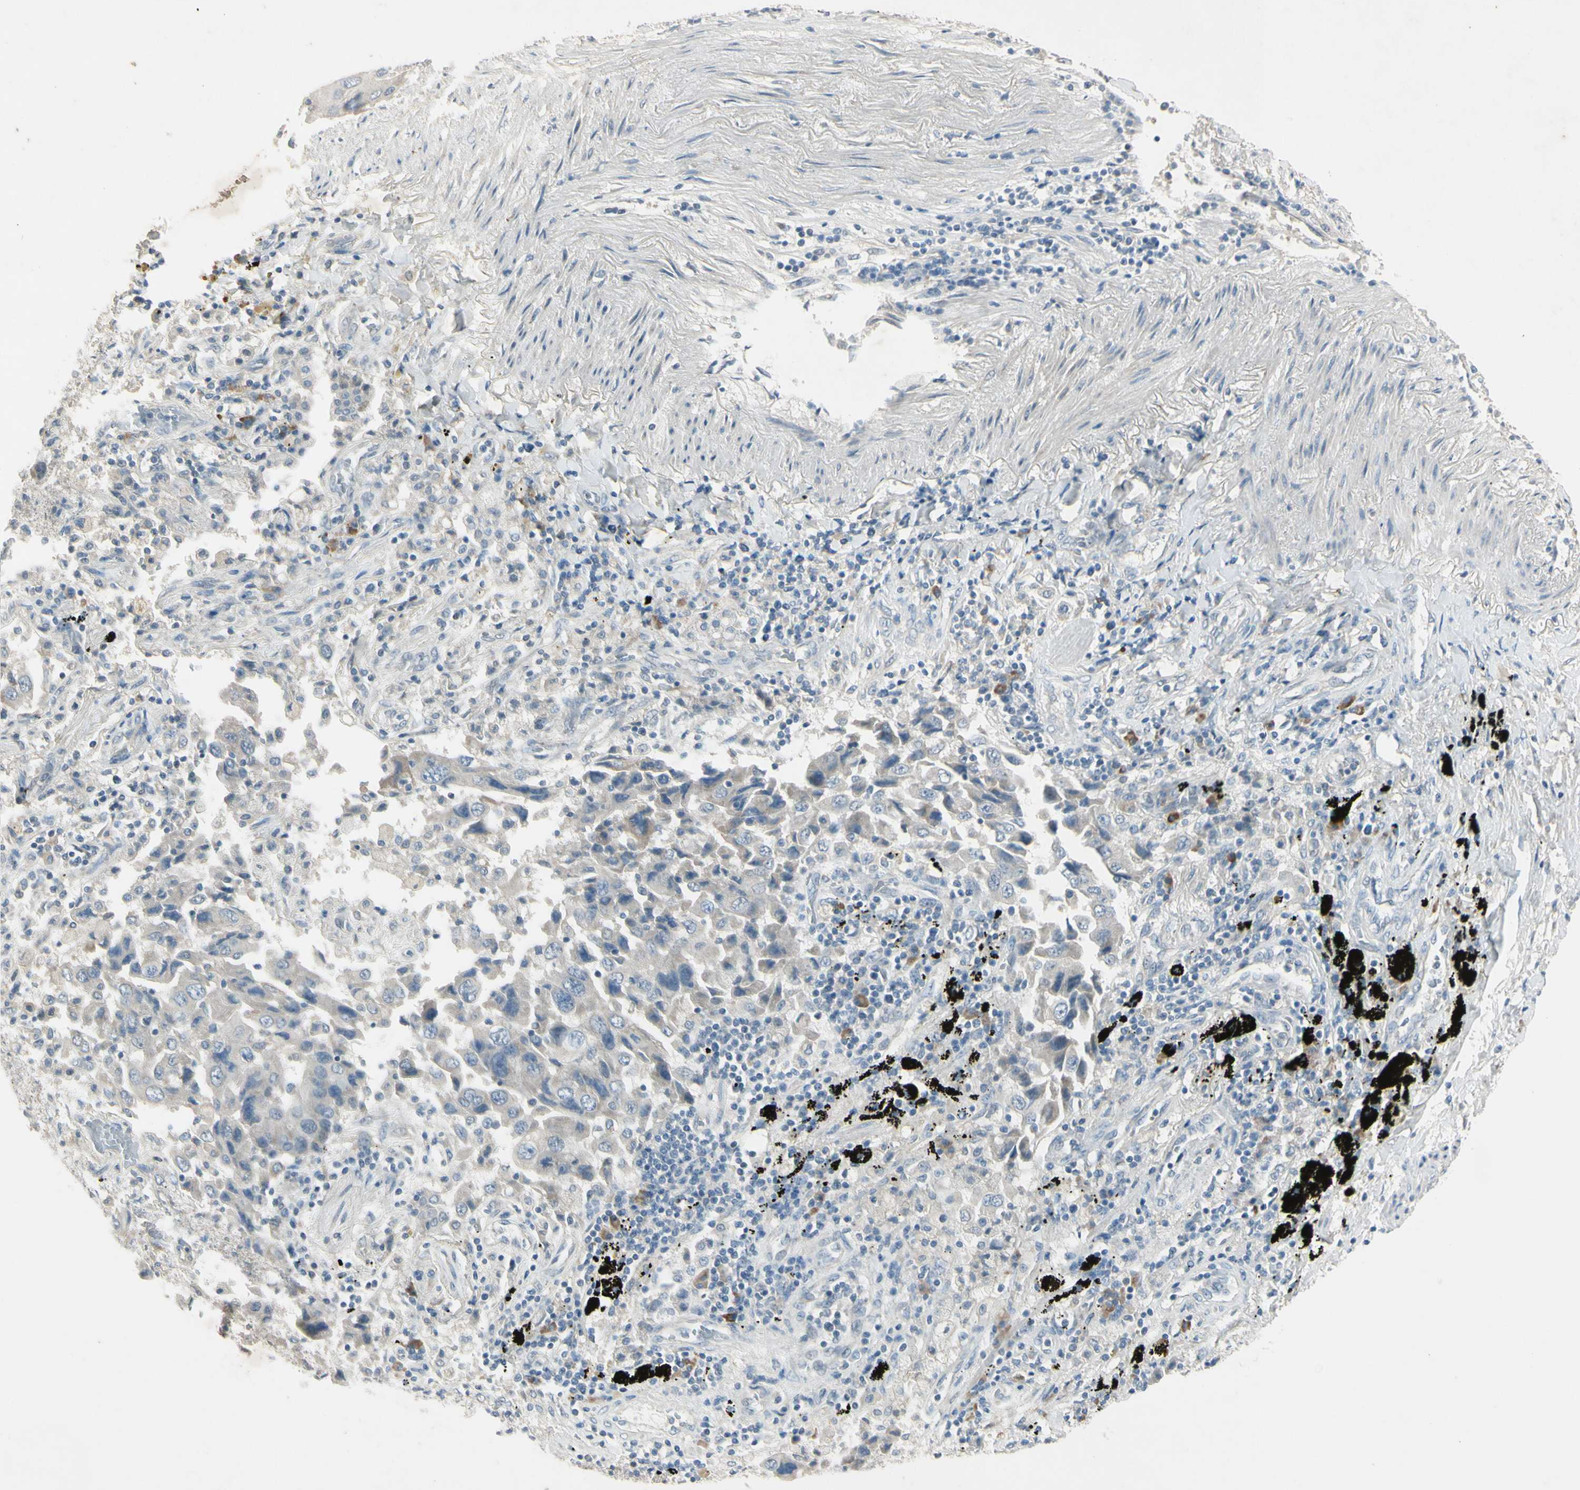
{"staining": {"intensity": "negative", "quantity": "none", "location": "none"}, "tissue": "lung cancer", "cell_type": "Tumor cells", "image_type": "cancer", "snomed": [{"axis": "morphology", "description": "Adenocarcinoma, NOS"}, {"axis": "topography", "description": "Lung"}], "caption": "Protein analysis of lung cancer (adenocarcinoma) reveals no significant staining in tumor cells.", "gene": "AATK", "patient": {"sex": "female", "age": 65}}